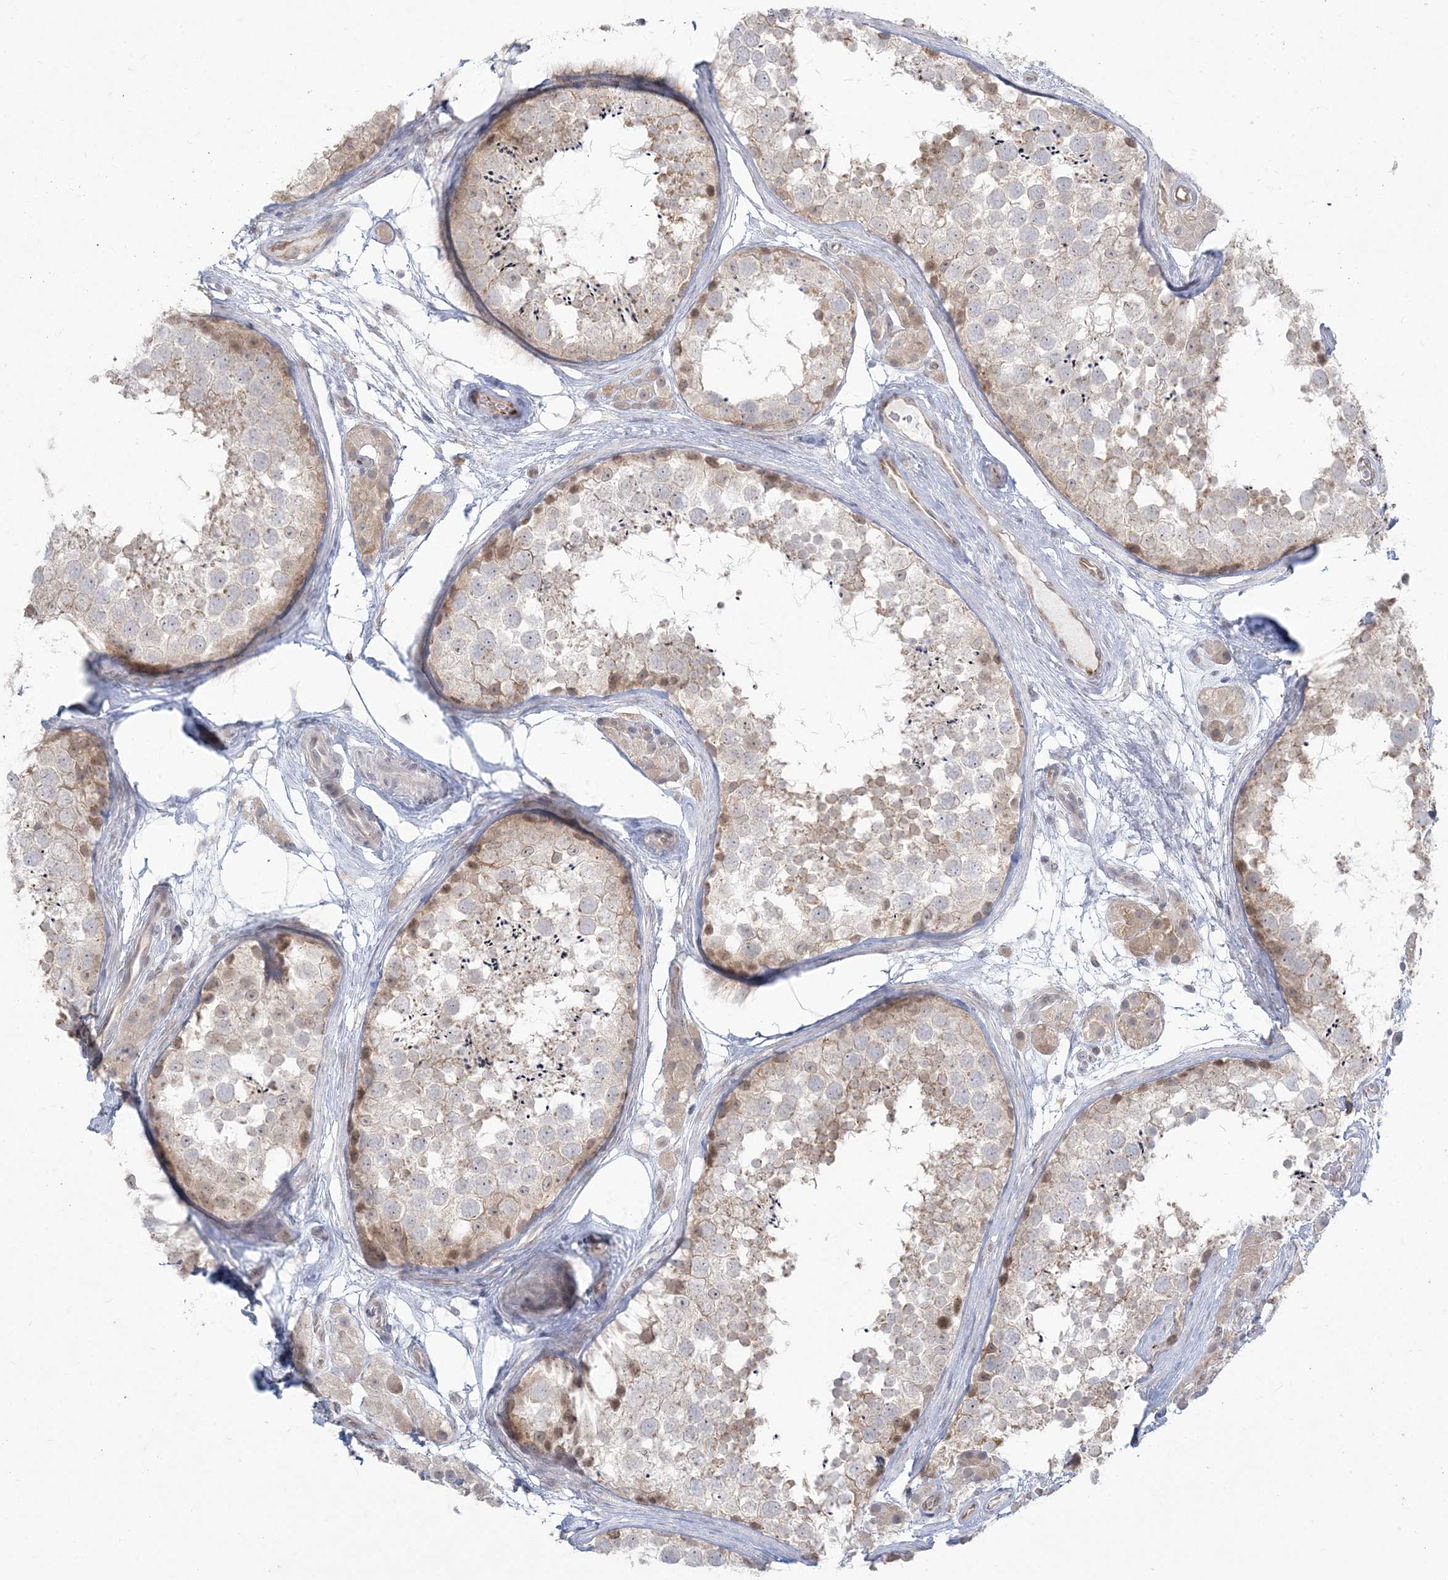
{"staining": {"intensity": "moderate", "quantity": "25%-75%", "location": "cytoplasmic/membranous"}, "tissue": "testis", "cell_type": "Cells in seminiferous ducts", "image_type": "normal", "snomed": [{"axis": "morphology", "description": "Normal tissue, NOS"}, {"axis": "topography", "description": "Testis"}], "caption": "DAB immunohistochemical staining of unremarkable testis displays moderate cytoplasmic/membranous protein expression in approximately 25%-75% of cells in seminiferous ducts.", "gene": "ZC3H6", "patient": {"sex": "male", "age": 56}}